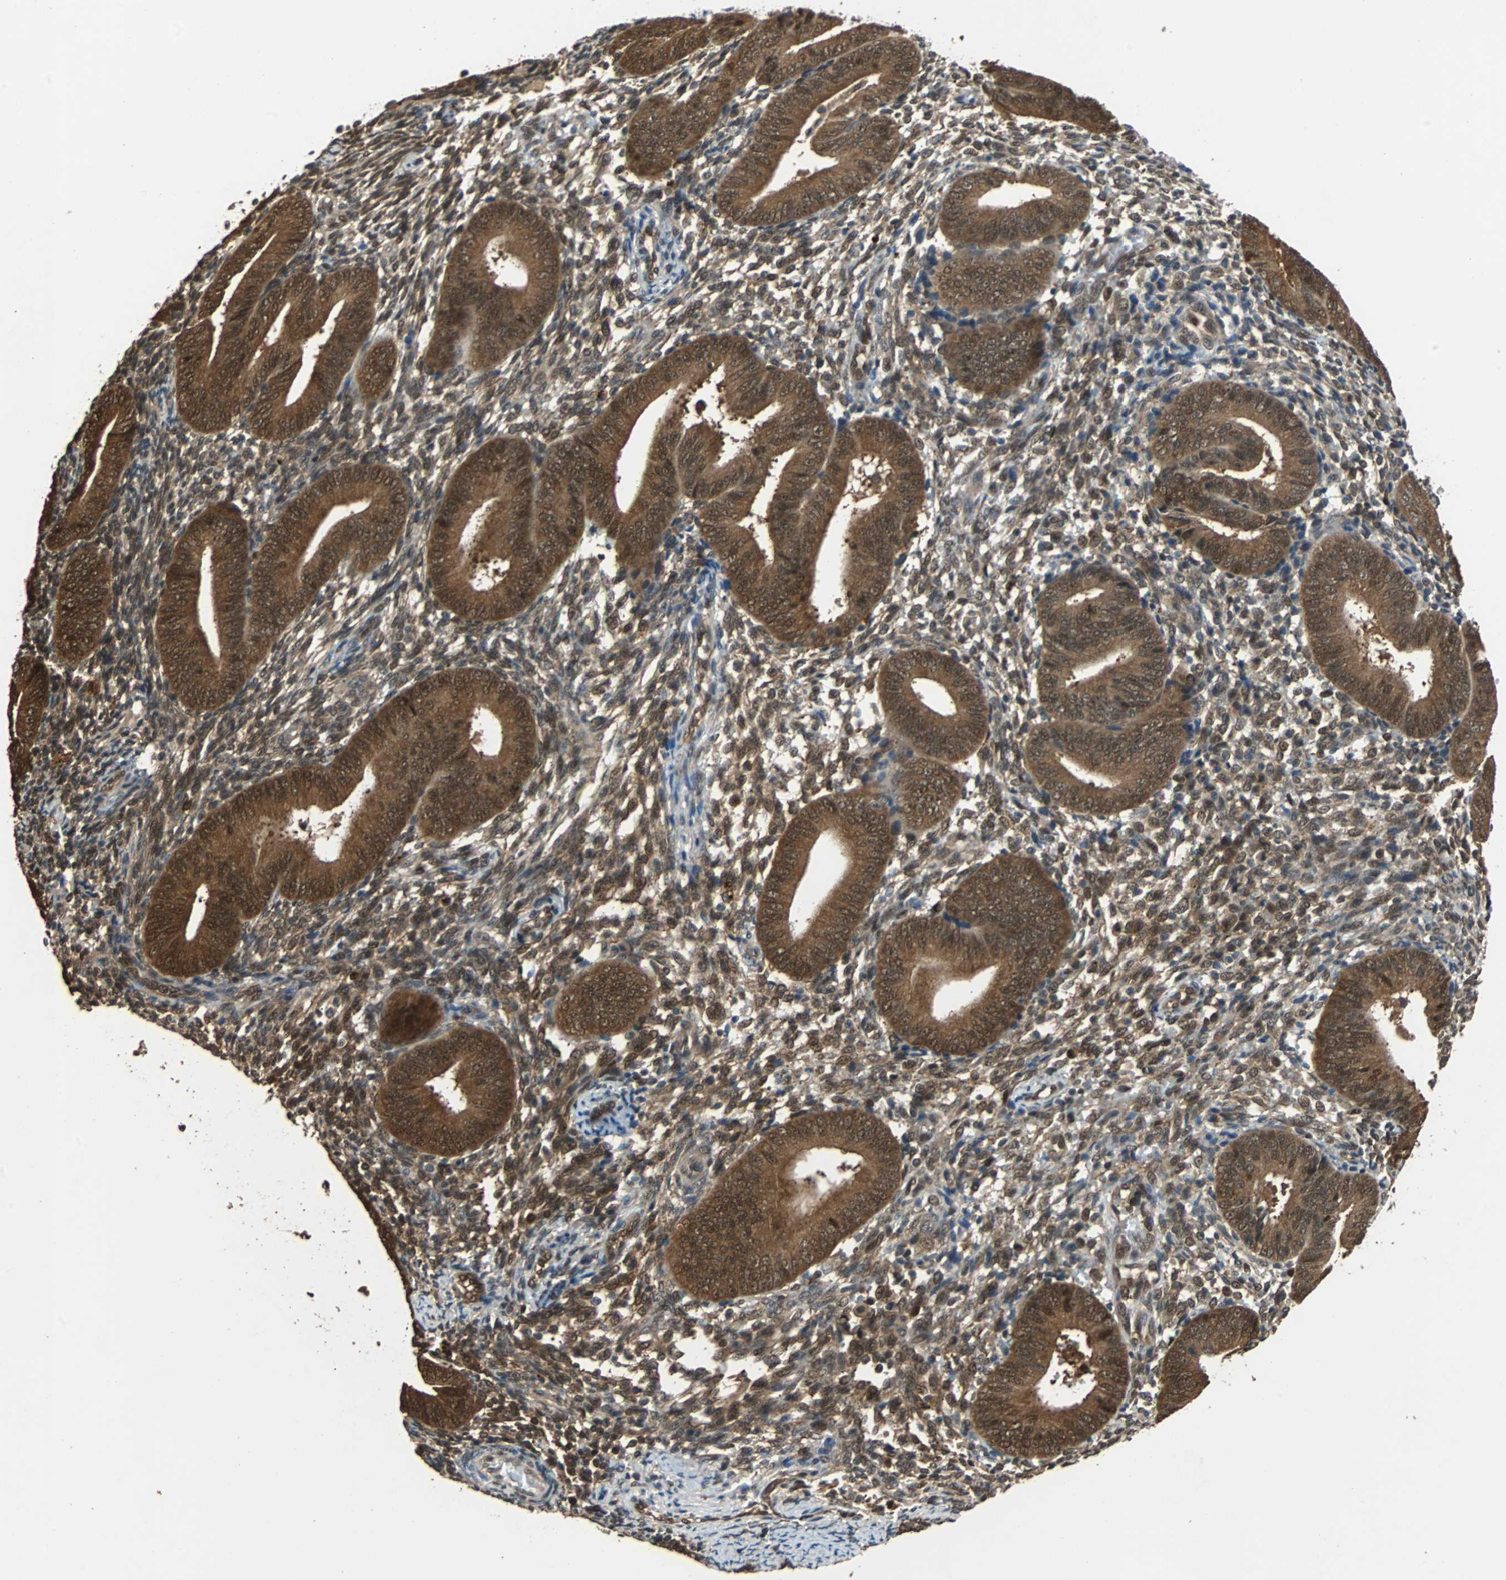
{"staining": {"intensity": "moderate", "quantity": ">75%", "location": "cytoplasmic/membranous,nuclear"}, "tissue": "endometrium", "cell_type": "Cells in endometrial stroma", "image_type": "normal", "snomed": [{"axis": "morphology", "description": "Normal tissue, NOS"}, {"axis": "topography", "description": "Uterus"}, {"axis": "topography", "description": "Endometrium"}], "caption": "IHC of normal human endometrium shows medium levels of moderate cytoplasmic/membranous,nuclear expression in approximately >75% of cells in endometrial stroma.", "gene": "PRDX6", "patient": {"sex": "female", "age": 33}}